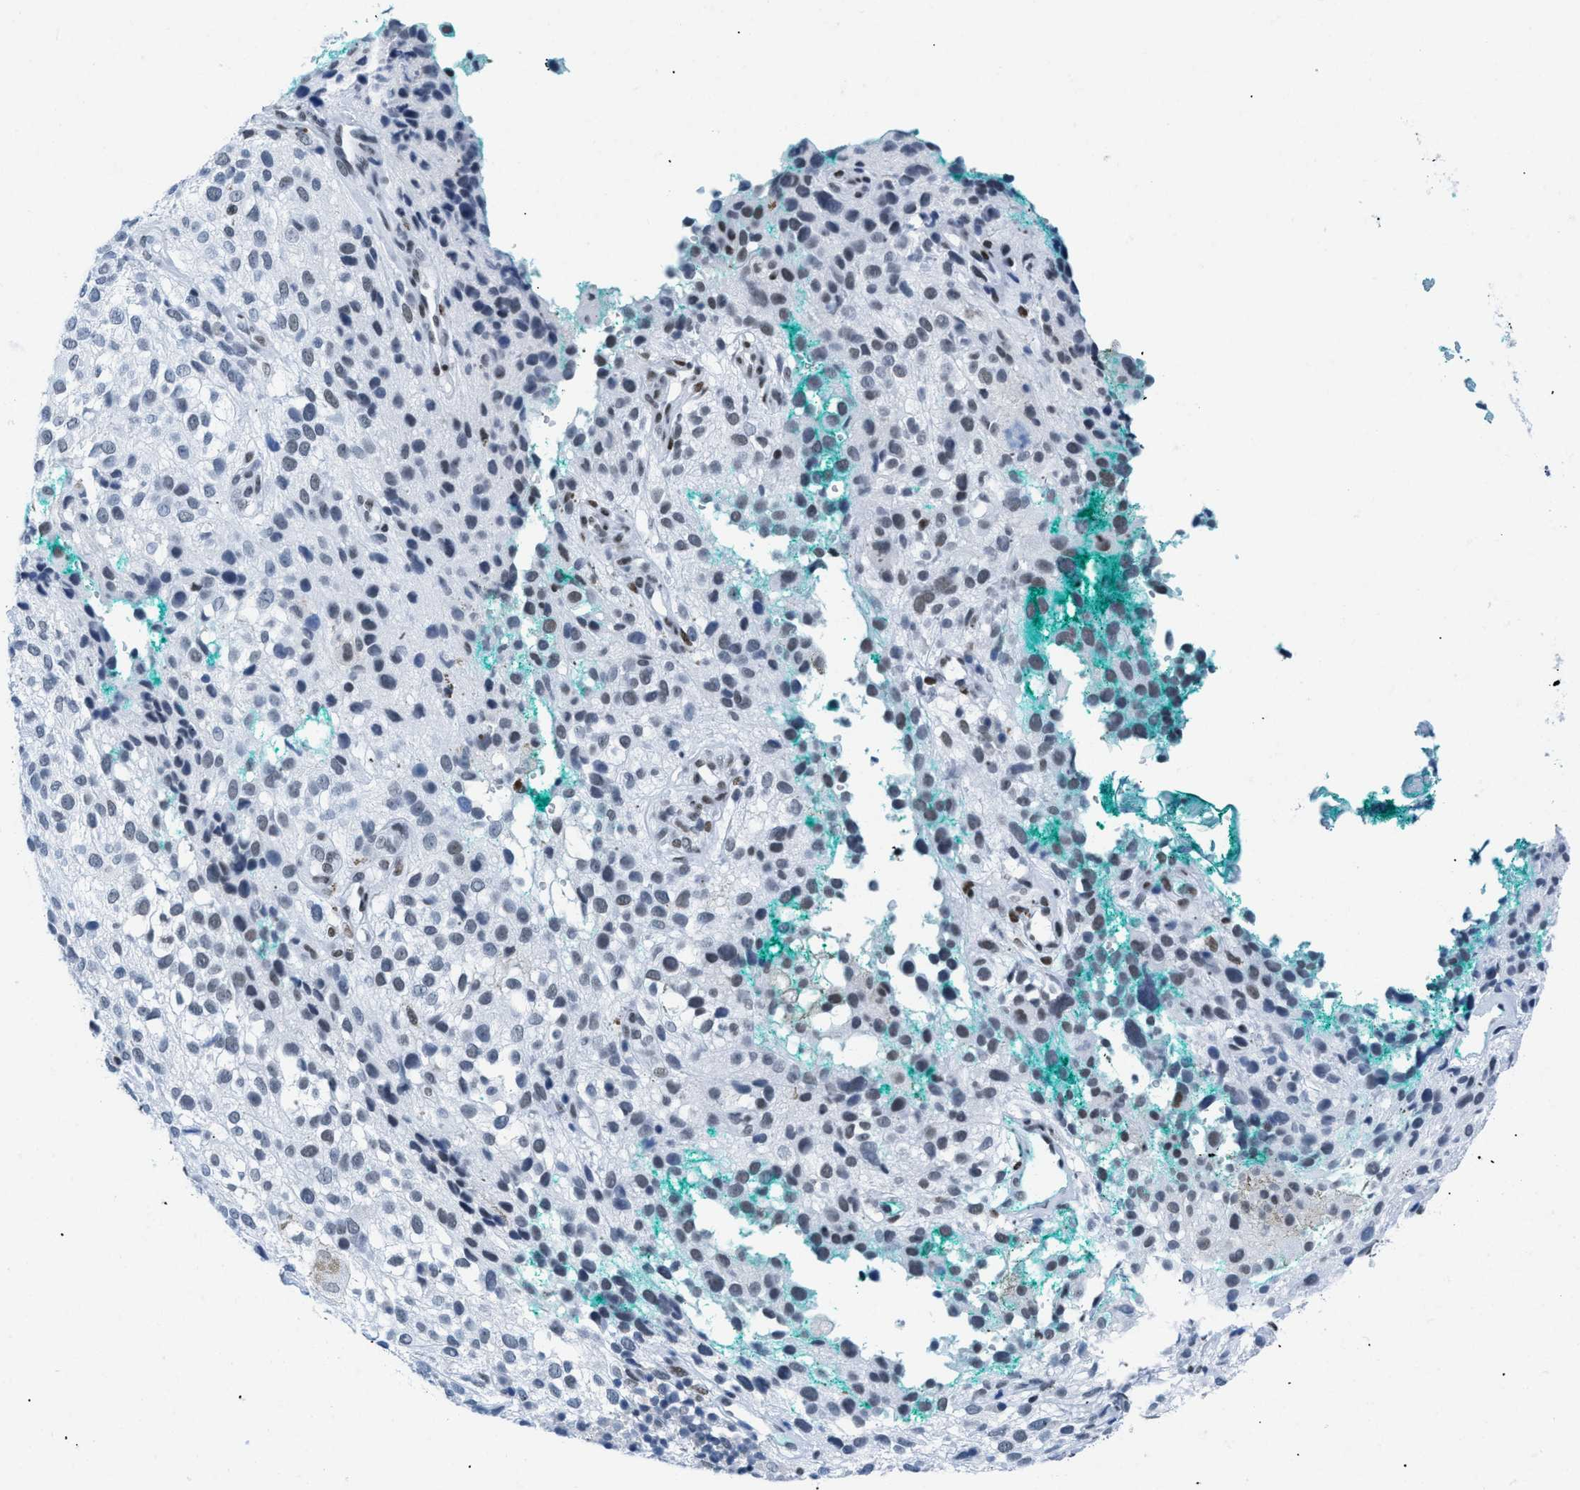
{"staining": {"intensity": "weak", "quantity": "<25%", "location": "nuclear"}, "tissue": "melanoma", "cell_type": "Tumor cells", "image_type": "cancer", "snomed": [{"axis": "morphology", "description": "Necrosis, NOS"}, {"axis": "morphology", "description": "Malignant melanoma, NOS"}, {"axis": "topography", "description": "Skin"}], "caption": "There is no significant staining in tumor cells of malignant melanoma. (Brightfield microscopy of DAB (3,3'-diaminobenzidine) immunohistochemistry (IHC) at high magnification).", "gene": "CTBP1", "patient": {"sex": "female", "age": 87}}